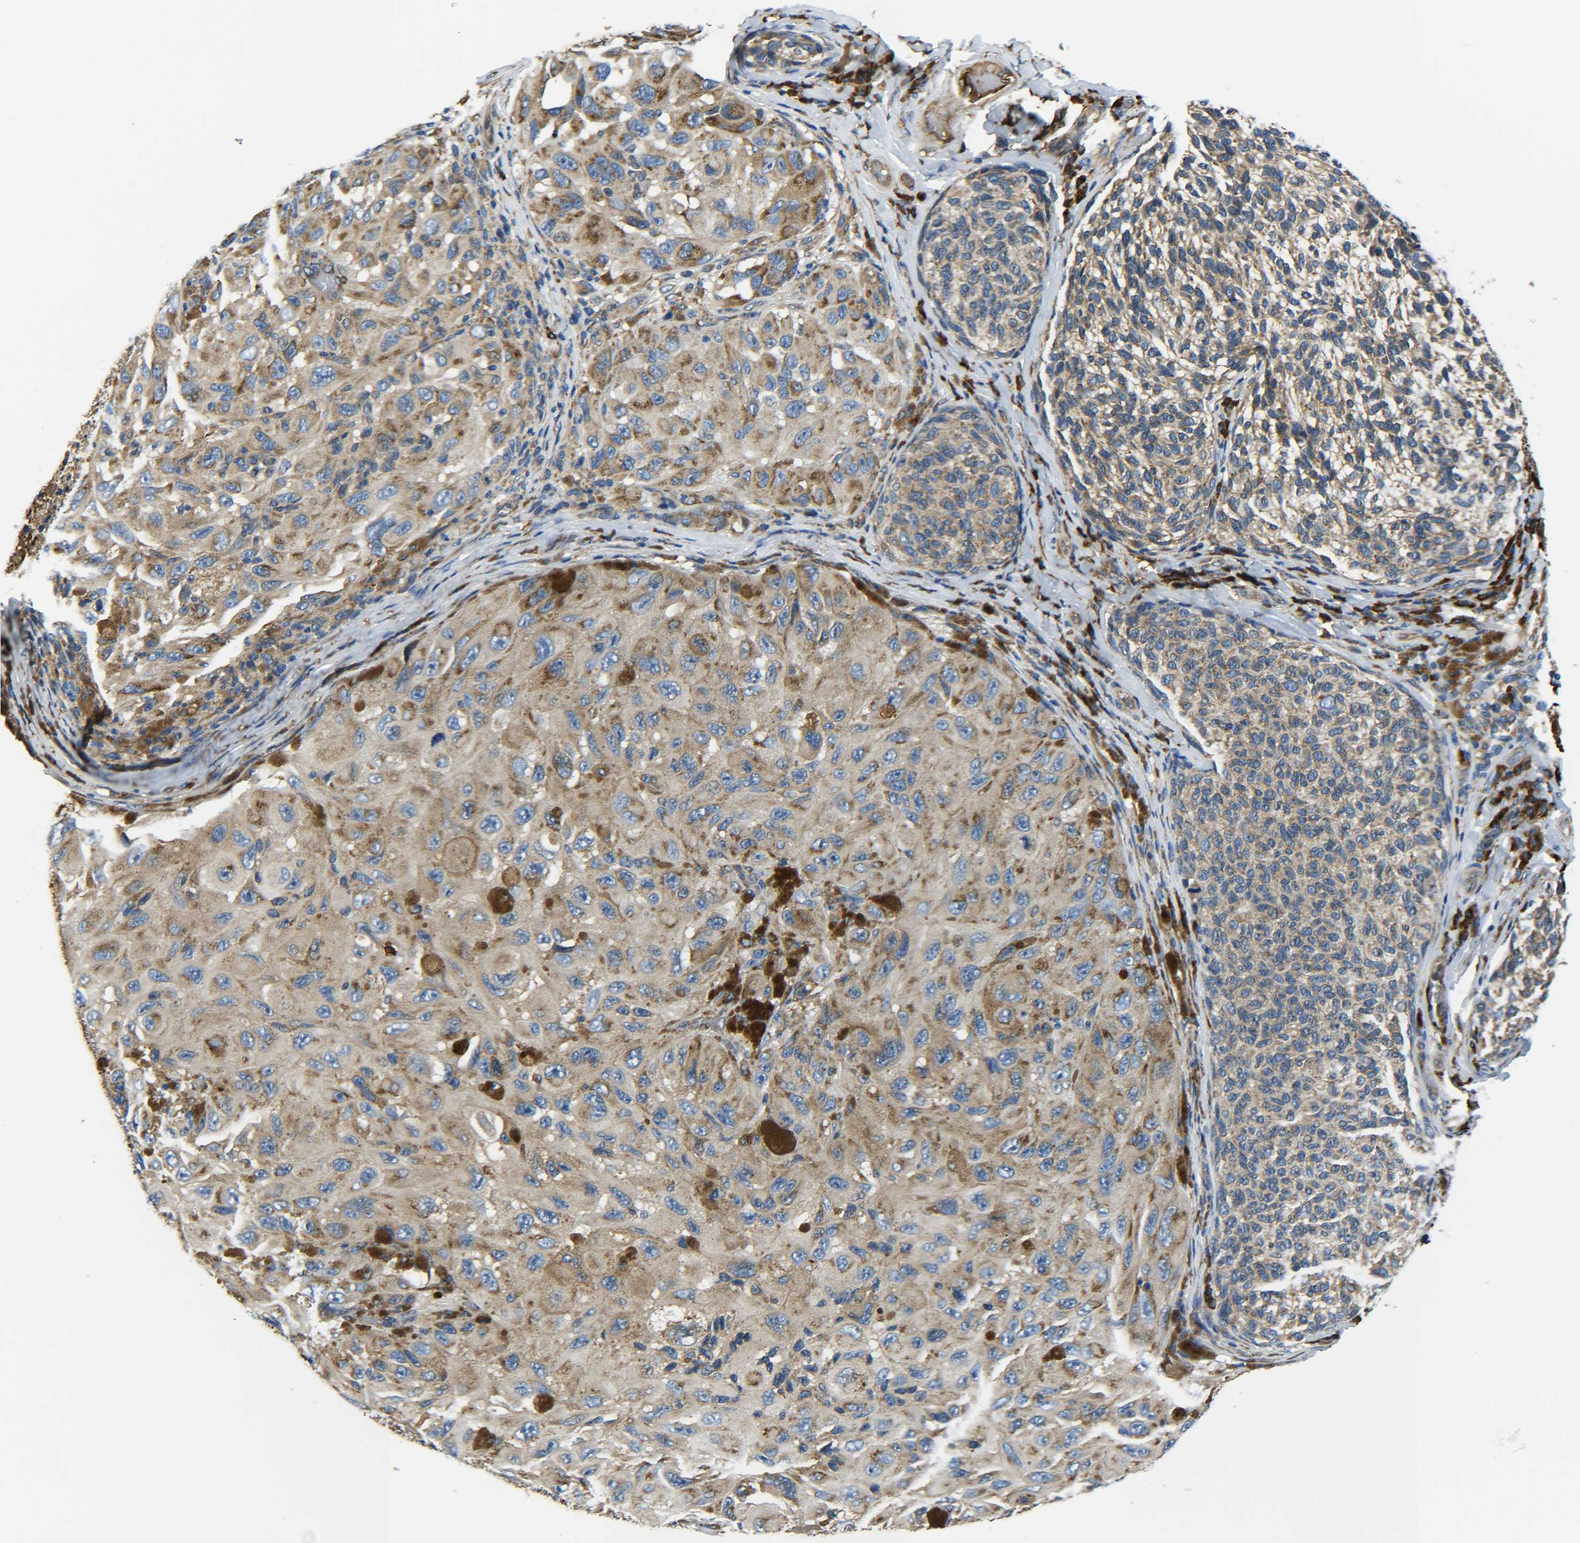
{"staining": {"intensity": "weak", "quantity": ">75%", "location": "cytoplasmic/membranous"}, "tissue": "melanoma", "cell_type": "Tumor cells", "image_type": "cancer", "snomed": [{"axis": "morphology", "description": "Malignant melanoma, NOS"}, {"axis": "topography", "description": "Skin"}], "caption": "There is low levels of weak cytoplasmic/membranous staining in tumor cells of malignant melanoma, as demonstrated by immunohistochemical staining (brown color).", "gene": "PREB", "patient": {"sex": "female", "age": 73}}